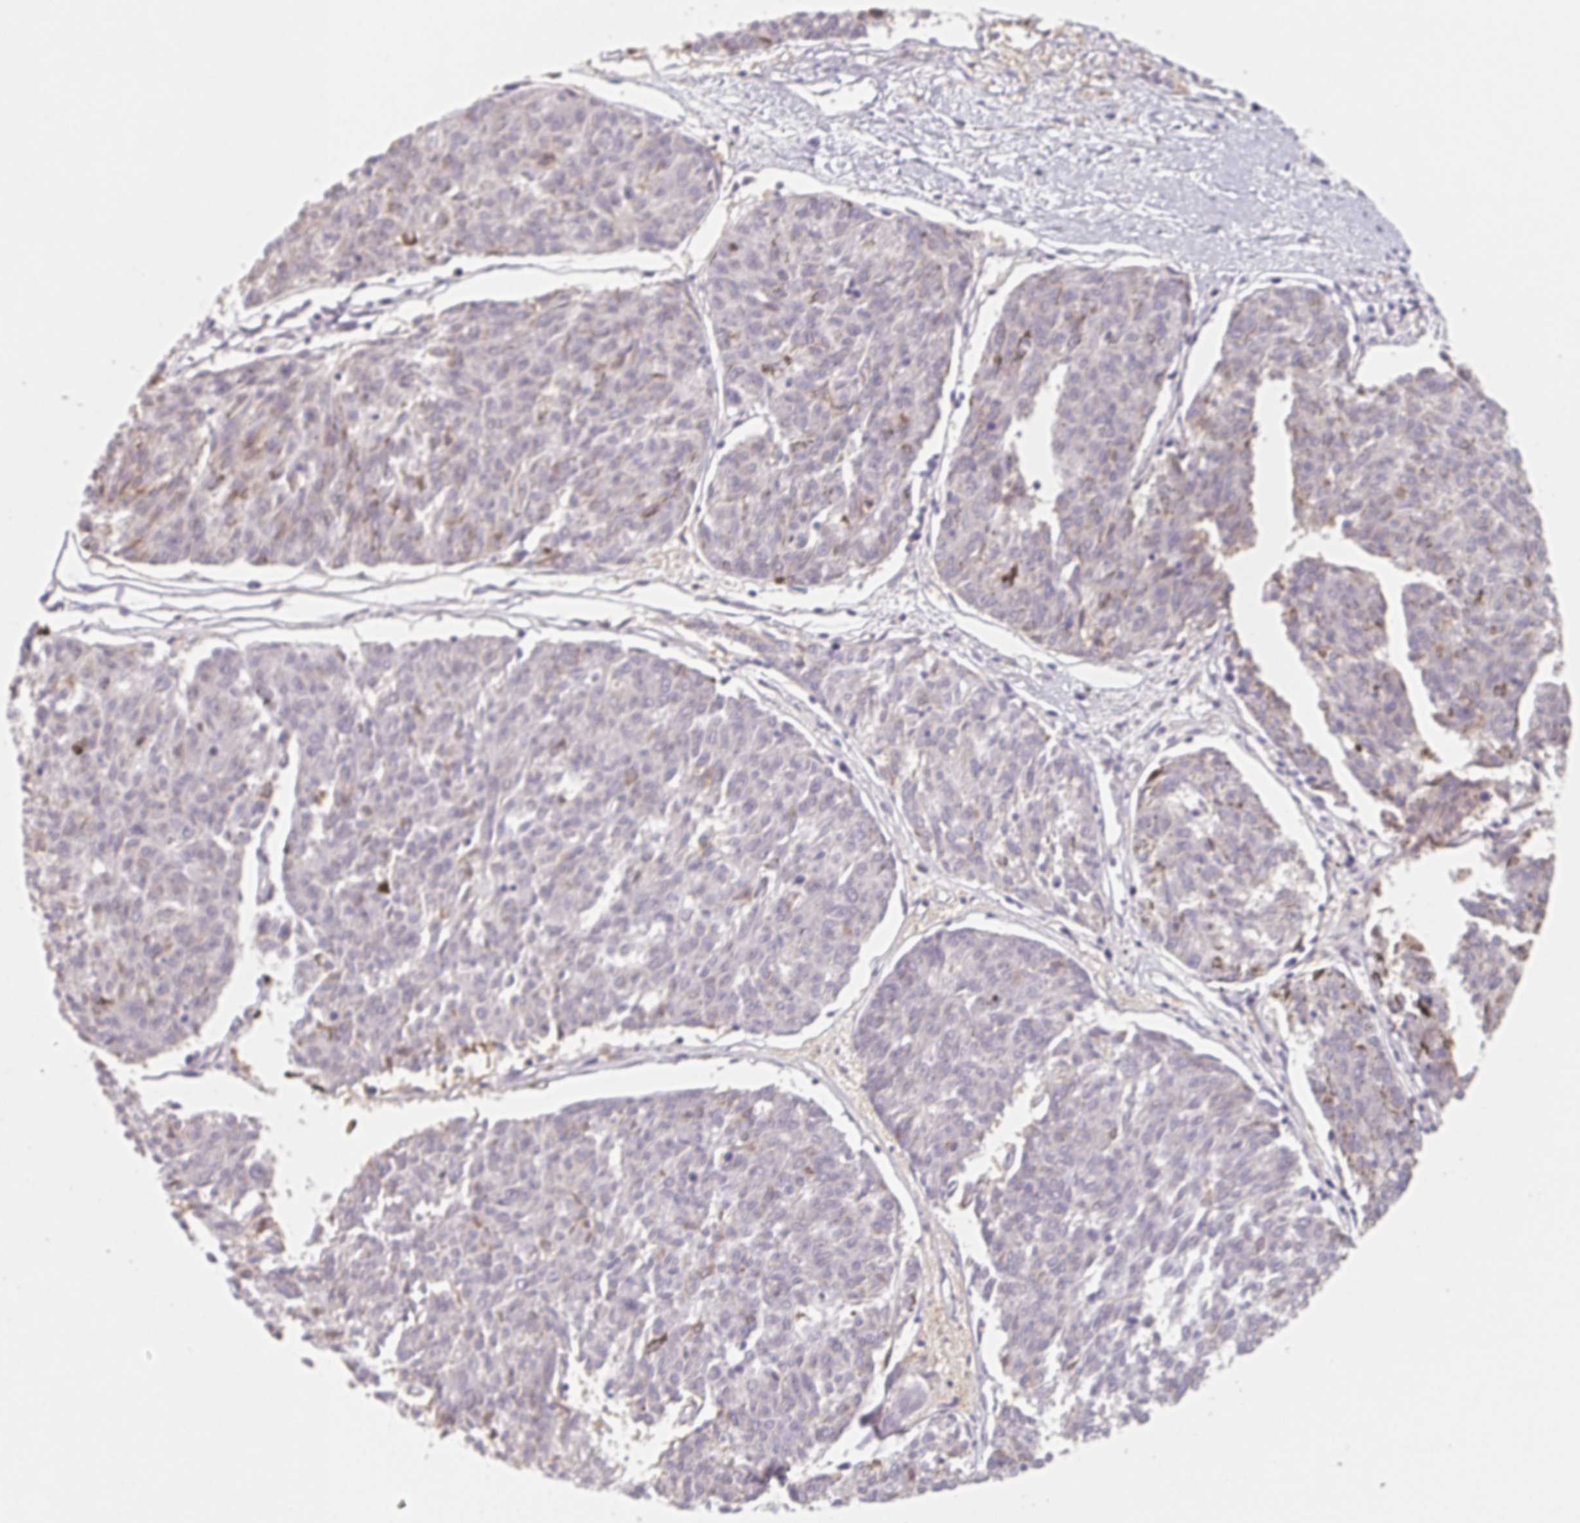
{"staining": {"intensity": "negative", "quantity": "none", "location": "none"}, "tissue": "melanoma", "cell_type": "Tumor cells", "image_type": "cancer", "snomed": [{"axis": "morphology", "description": "Malignant melanoma, NOS"}, {"axis": "topography", "description": "Skin"}], "caption": "Tumor cells show no significant expression in melanoma.", "gene": "LRRC23", "patient": {"sex": "female", "age": 72}}